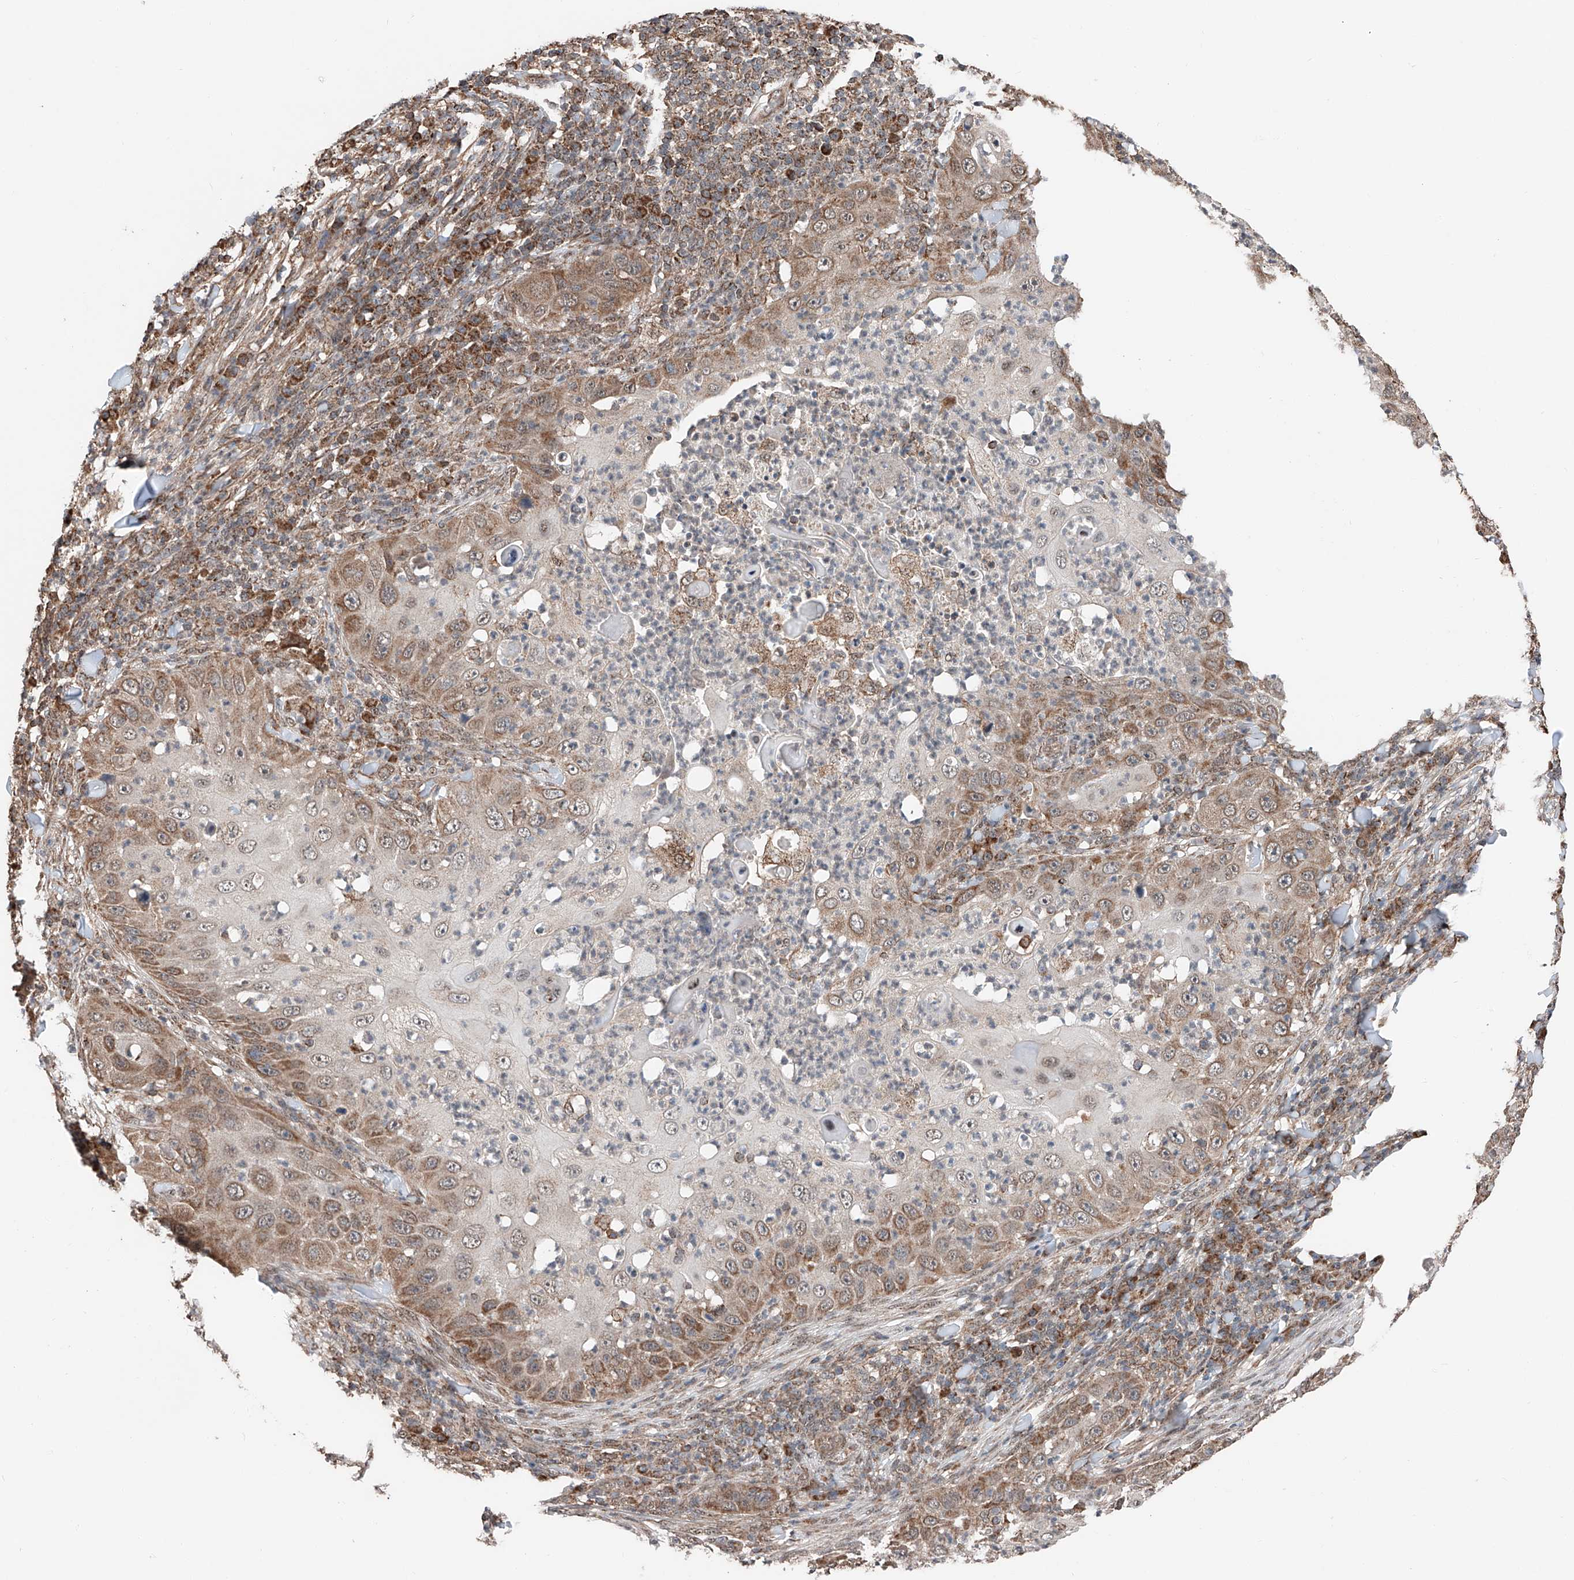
{"staining": {"intensity": "moderate", "quantity": "25%-75%", "location": "cytoplasmic/membranous"}, "tissue": "skin cancer", "cell_type": "Tumor cells", "image_type": "cancer", "snomed": [{"axis": "morphology", "description": "Squamous cell carcinoma, NOS"}, {"axis": "topography", "description": "Skin"}], "caption": "A brown stain shows moderate cytoplasmic/membranous positivity of a protein in human skin squamous cell carcinoma tumor cells.", "gene": "ZNF445", "patient": {"sex": "female", "age": 44}}